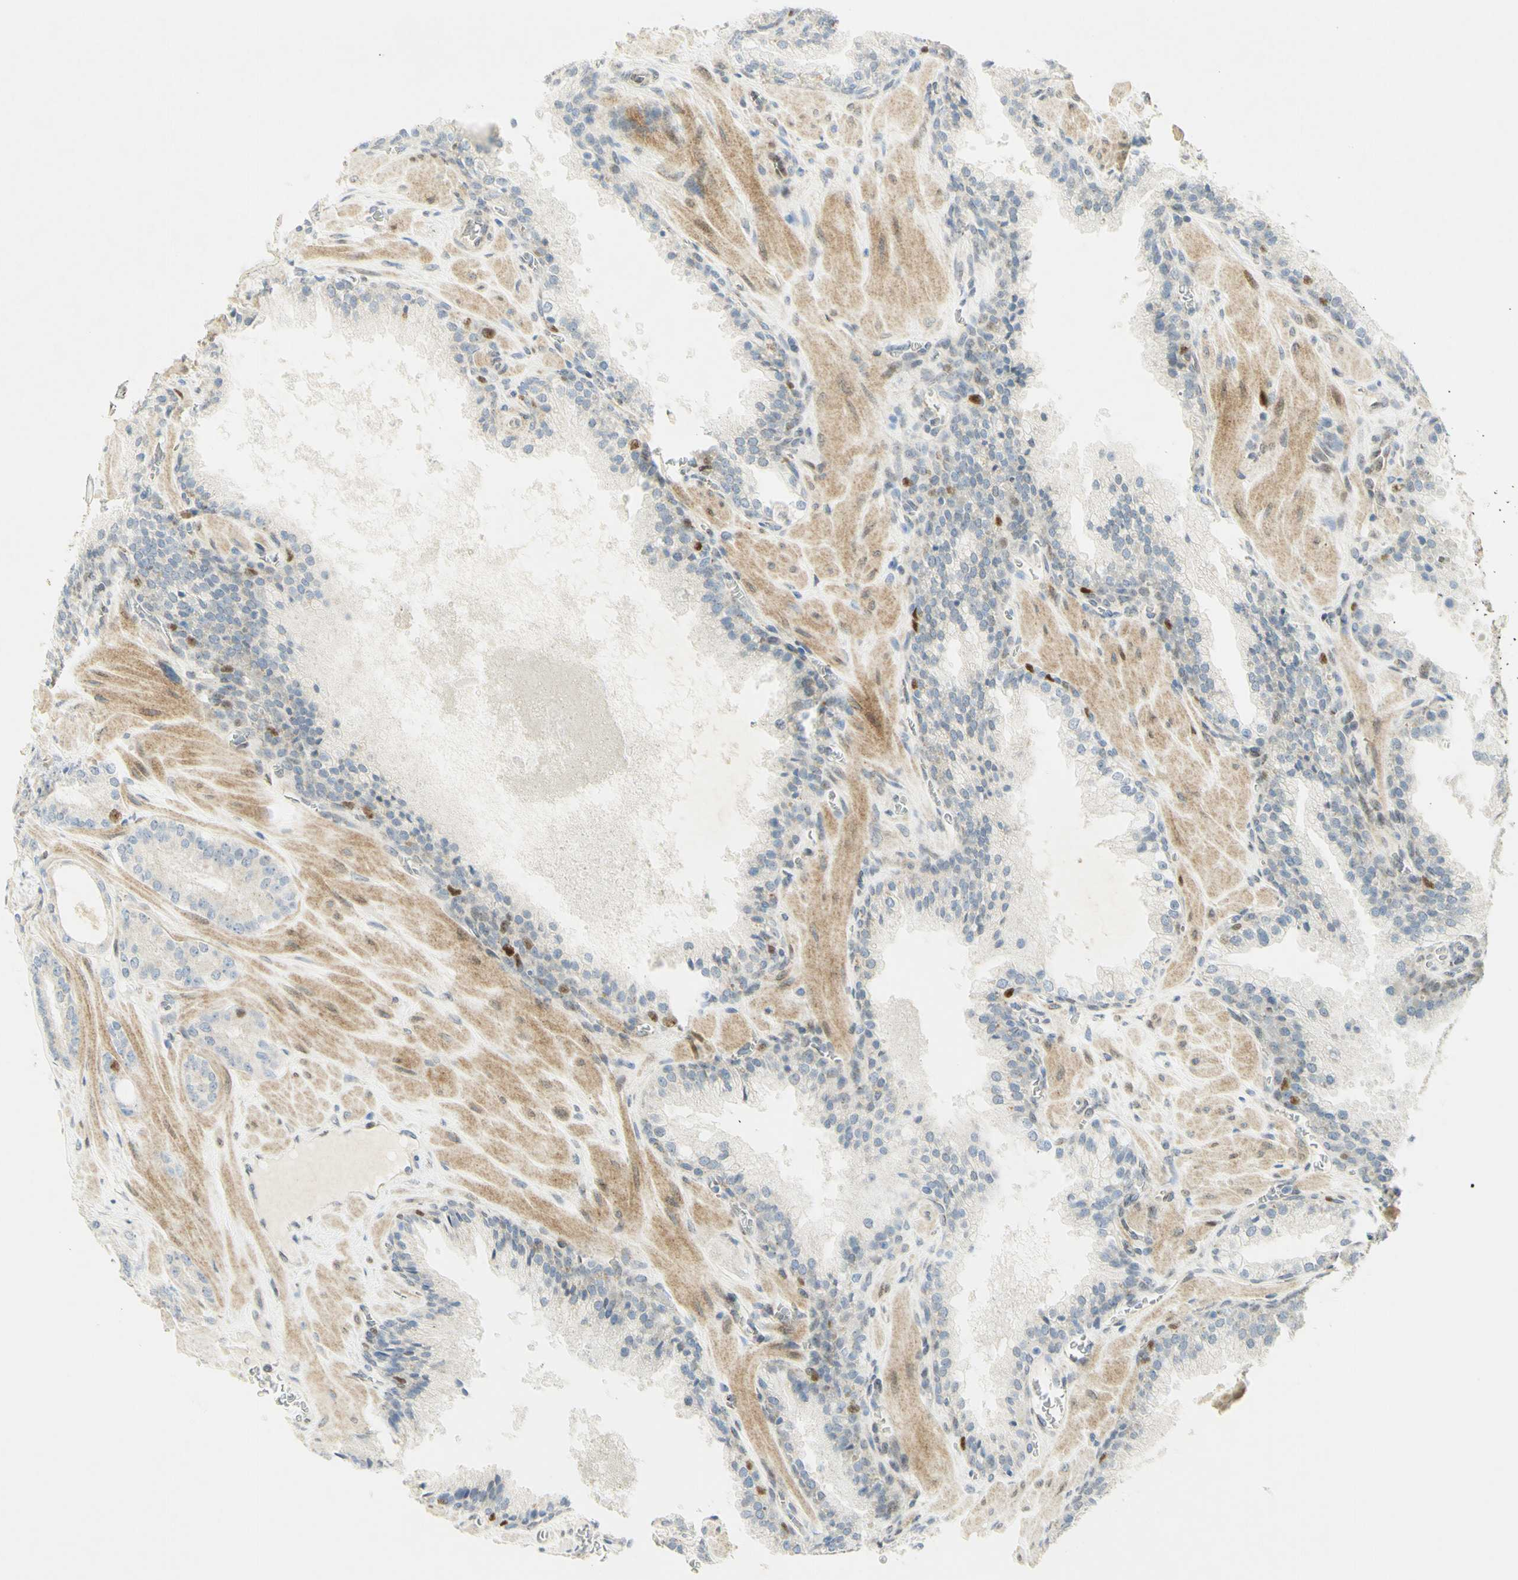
{"staining": {"intensity": "negative", "quantity": "none", "location": "none"}, "tissue": "prostate cancer", "cell_type": "Tumor cells", "image_type": "cancer", "snomed": [{"axis": "morphology", "description": "Adenocarcinoma, Low grade"}, {"axis": "topography", "description": "Prostate"}], "caption": "Tumor cells show no significant protein positivity in prostate cancer (adenocarcinoma (low-grade)).", "gene": "E2F1", "patient": {"sex": "male", "age": 63}}